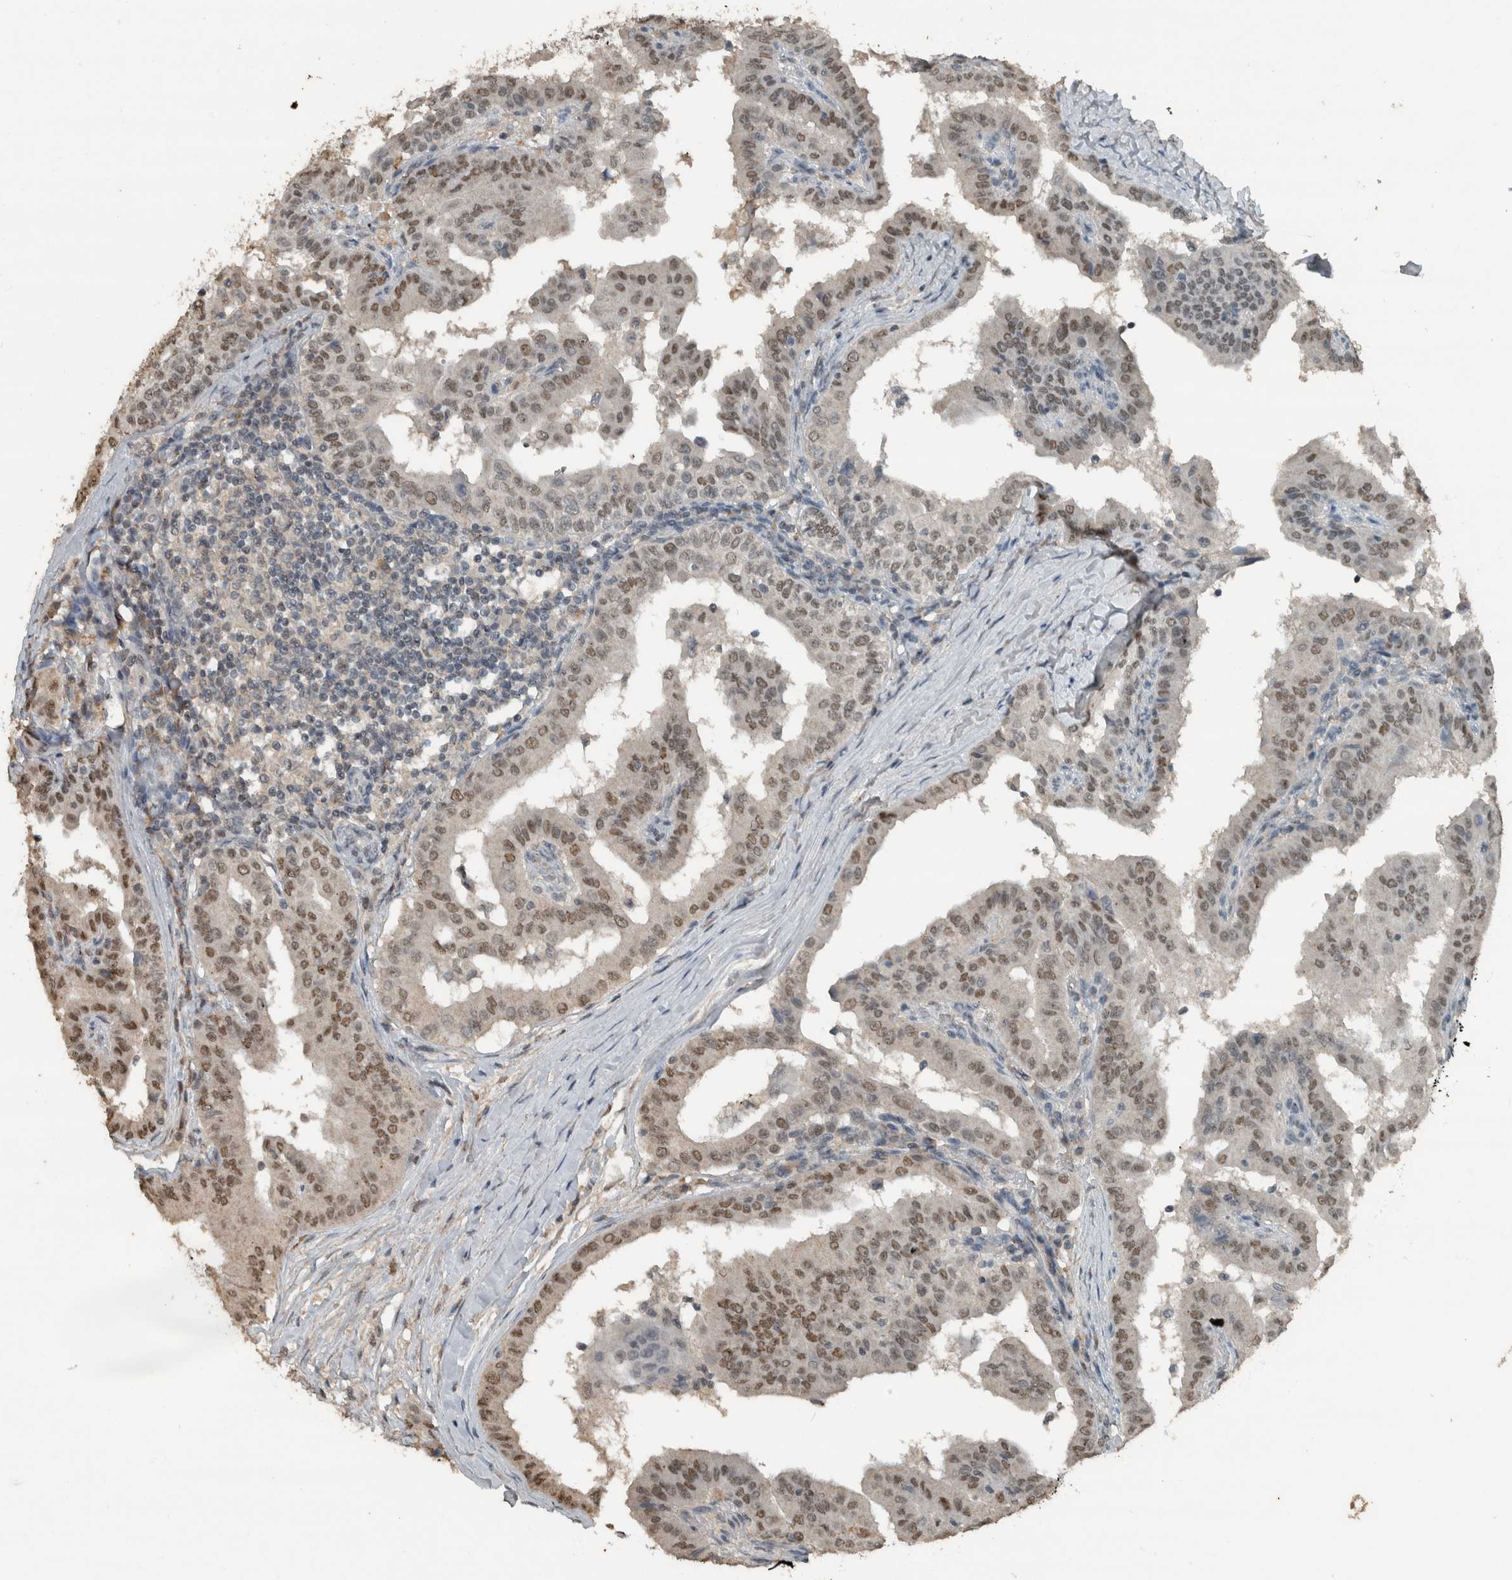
{"staining": {"intensity": "moderate", "quantity": ">75%", "location": "nuclear"}, "tissue": "thyroid cancer", "cell_type": "Tumor cells", "image_type": "cancer", "snomed": [{"axis": "morphology", "description": "Papillary adenocarcinoma, NOS"}, {"axis": "topography", "description": "Thyroid gland"}], "caption": "This is an image of immunohistochemistry staining of thyroid cancer, which shows moderate staining in the nuclear of tumor cells.", "gene": "ZNF24", "patient": {"sex": "male", "age": 33}}